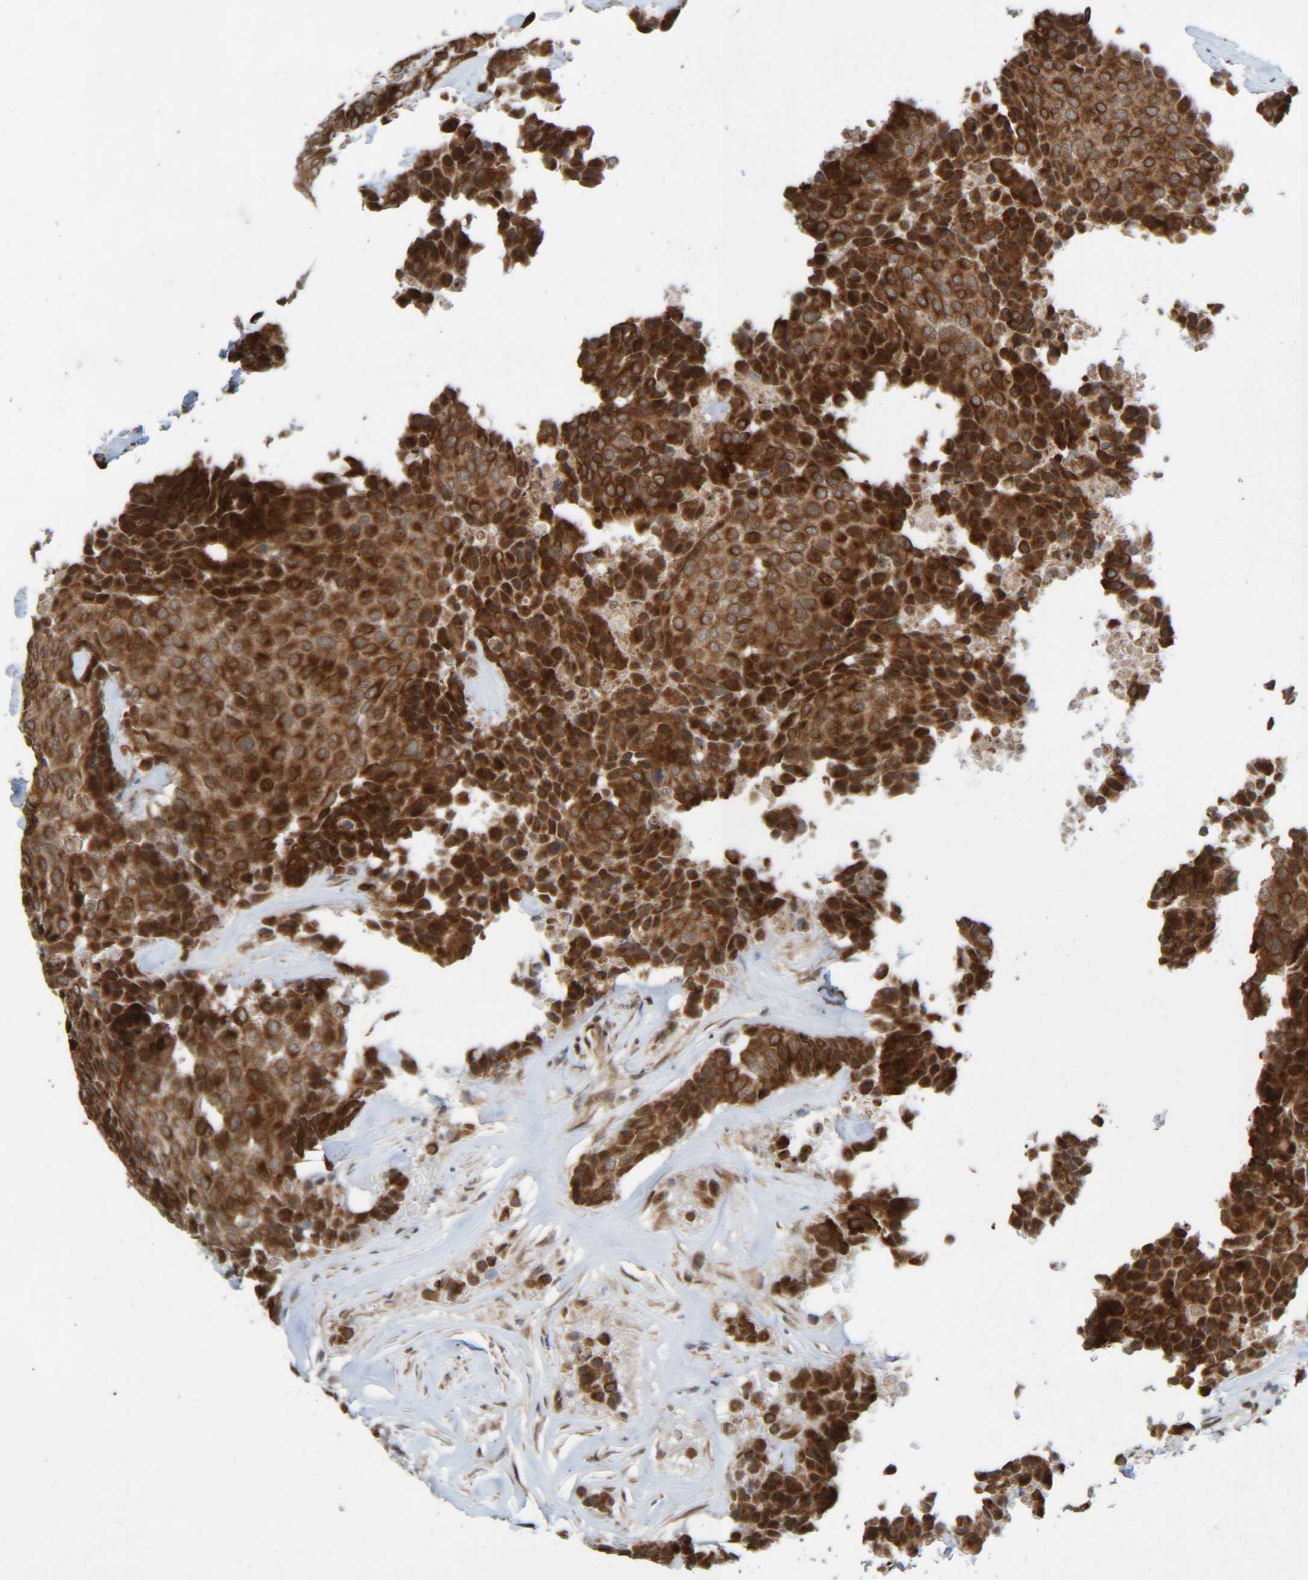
{"staining": {"intensity": "strong", "quantity": ">75%", "location": "cytoplasmic/membranous"}, "tissue": "breast cancer", "cell_type": "Tumor cells", "image_type": "cancer", "snomed": [{"axis": "morphology", "description": "Duct carcinoma"}, {"axis": "topography", "description": "Breast"}], "caption": "Immunohistochemical staining of infiltrating ductal carcinoma (breast) reveals high levels of strong cytoplasmic/membranous positivity in approximately >75% of tumor cells.", "gene": "CCDC57", "patient": {"sex": "female", "age": 75}}